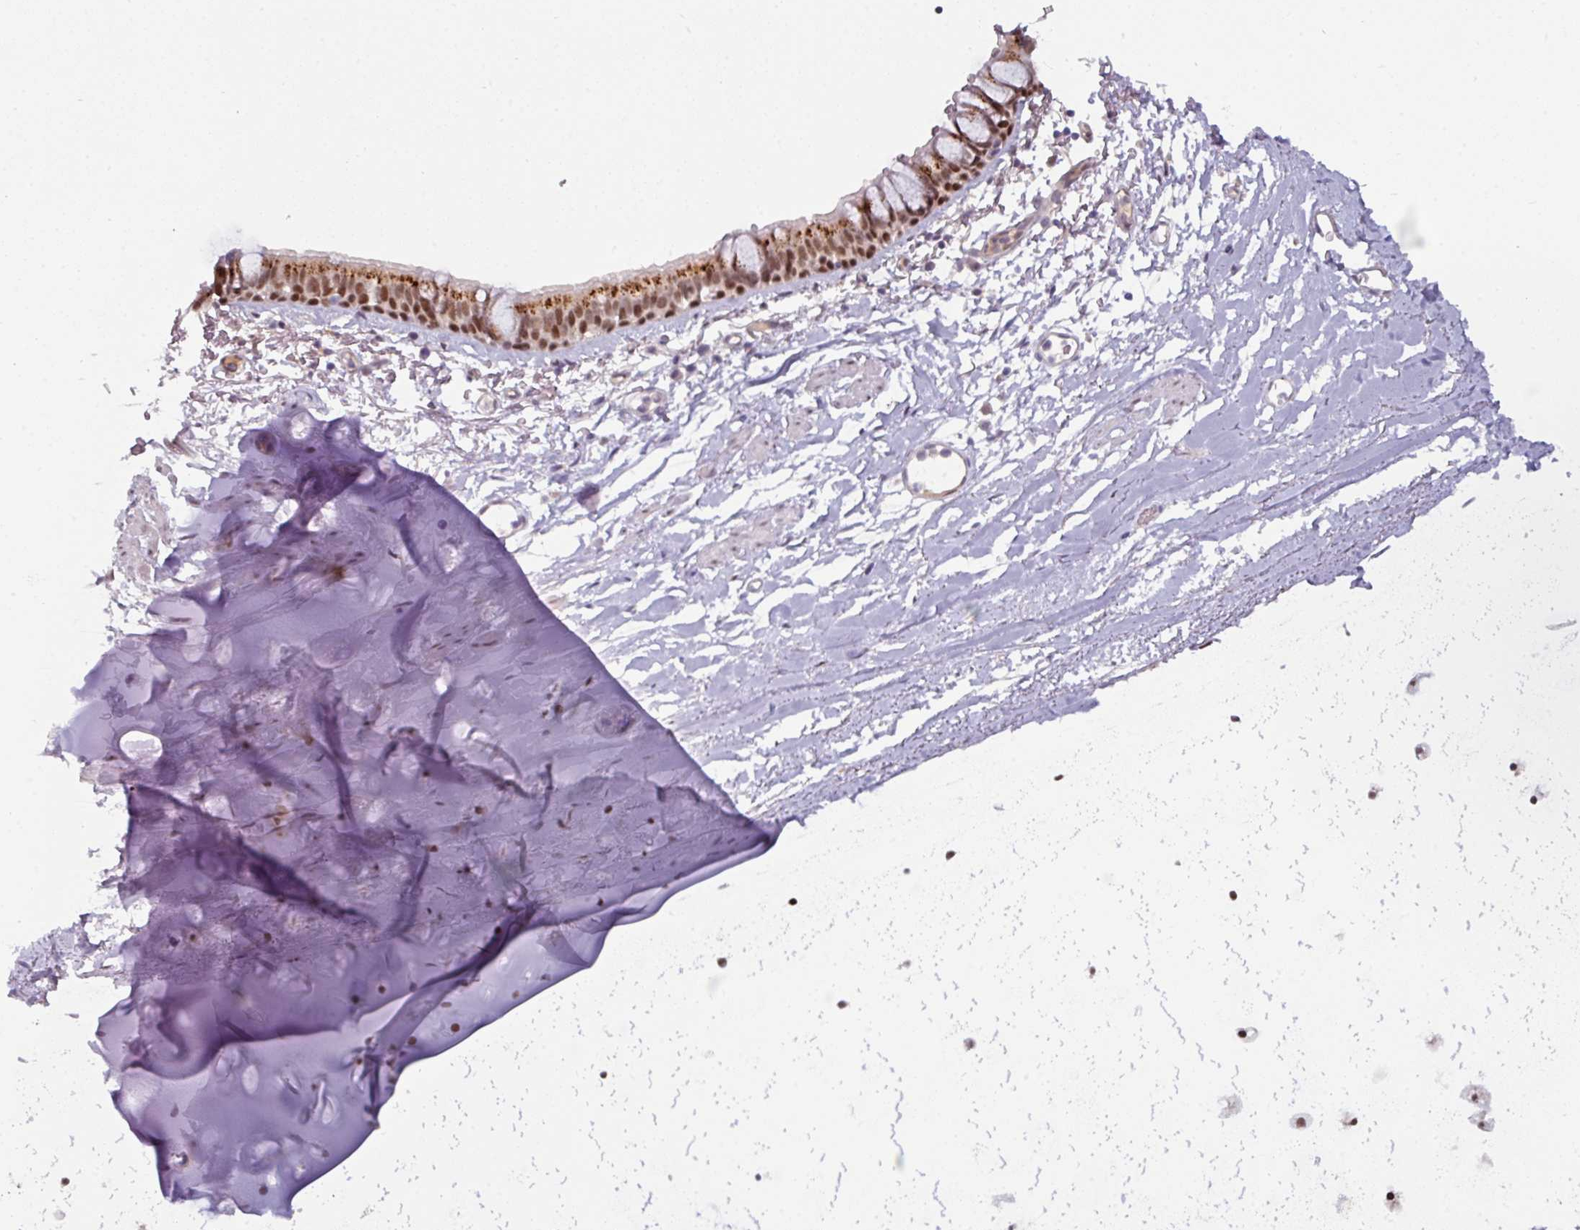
{"staining": {"intensity": "strong", "quantity": ">75%", "location": "cytoplasmic/membranous,nuclear"}, "tissue": "bronchus", "cell_type": "Respiratory epithelial cells", "image_type": "normal", "snomed": [{"axis": "morphology", "description": "Normal tissue, NOS"}, {"axis": "topography", "description": "Bronchus"}], "caption": "Normal bronchus exhibits strong cytoplasmic/membranous,nuclear expression in approximately >75% of respiratory epithelial cells.", "gene": "SWSAP1", "patient": {"sex": "male", "age": 67}}